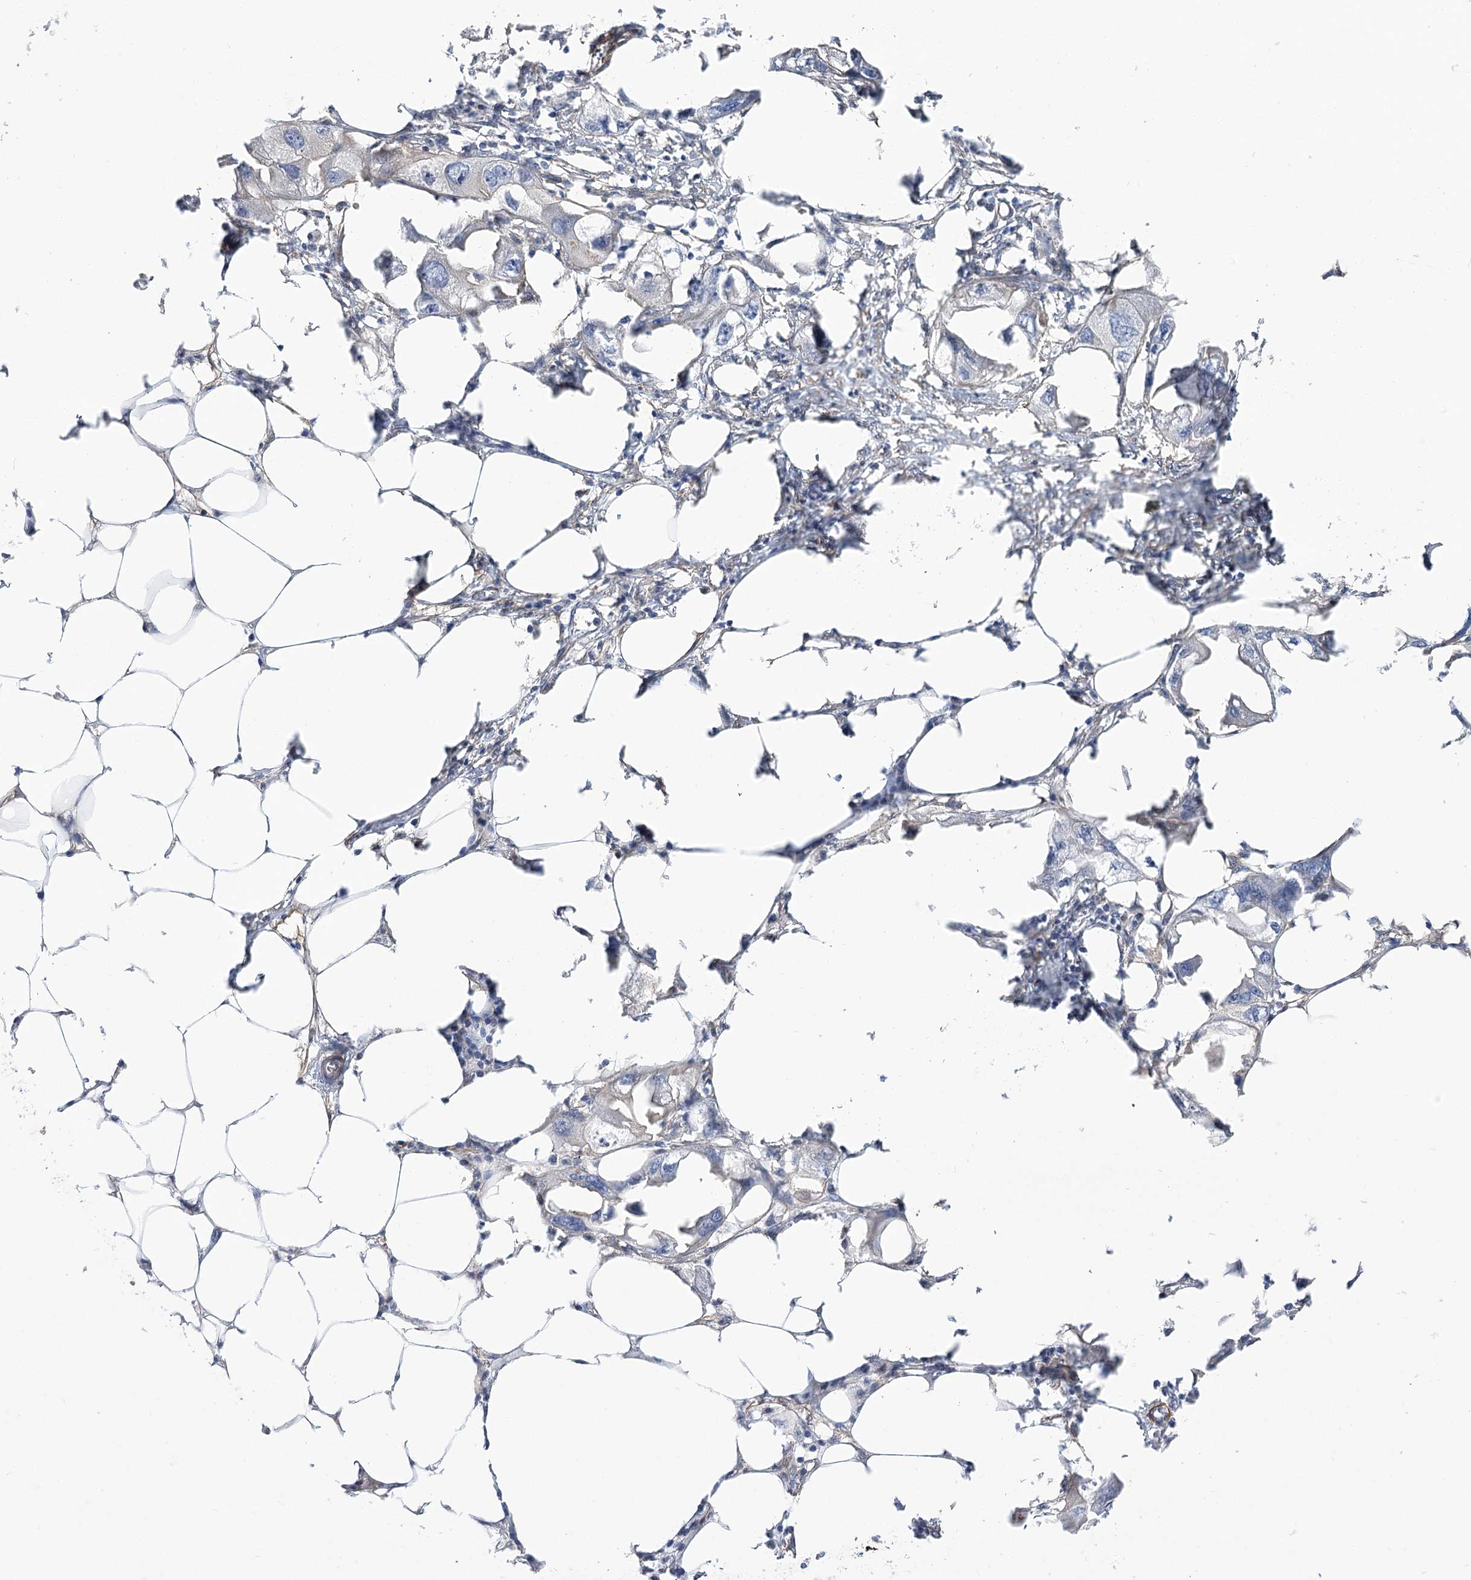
{"staining": {"intensity": "negative", "quantity": "none", "location": "none"}, "tissue": "endometrial cancer", "cell_type": "Tumor cells", "image_type": "cancer", "snomed": [{"axis": "morphology", "description": "Adenocarcinoma, NOS"}, {"axis": "morphology", "description": "Adenocarcinoma, metastatic, NOS"}, {"axis": "topography", "description": "Adipose tissue"}, {"axis": "topography", "description": "Endometrium"}], "caption": "An image of human metastatic adenocarcinoma (endometrial) is negative for staining in tumor cells. (Stains: DAB (3,3'-diaminobenzidine) immunohistochemistry (IHC) with hematoxylin counter stain, Microscopy: brightfield microscopy at high magnification).", "gene": "WASHC3", "patient": {"sex": "female", "age": 67}}